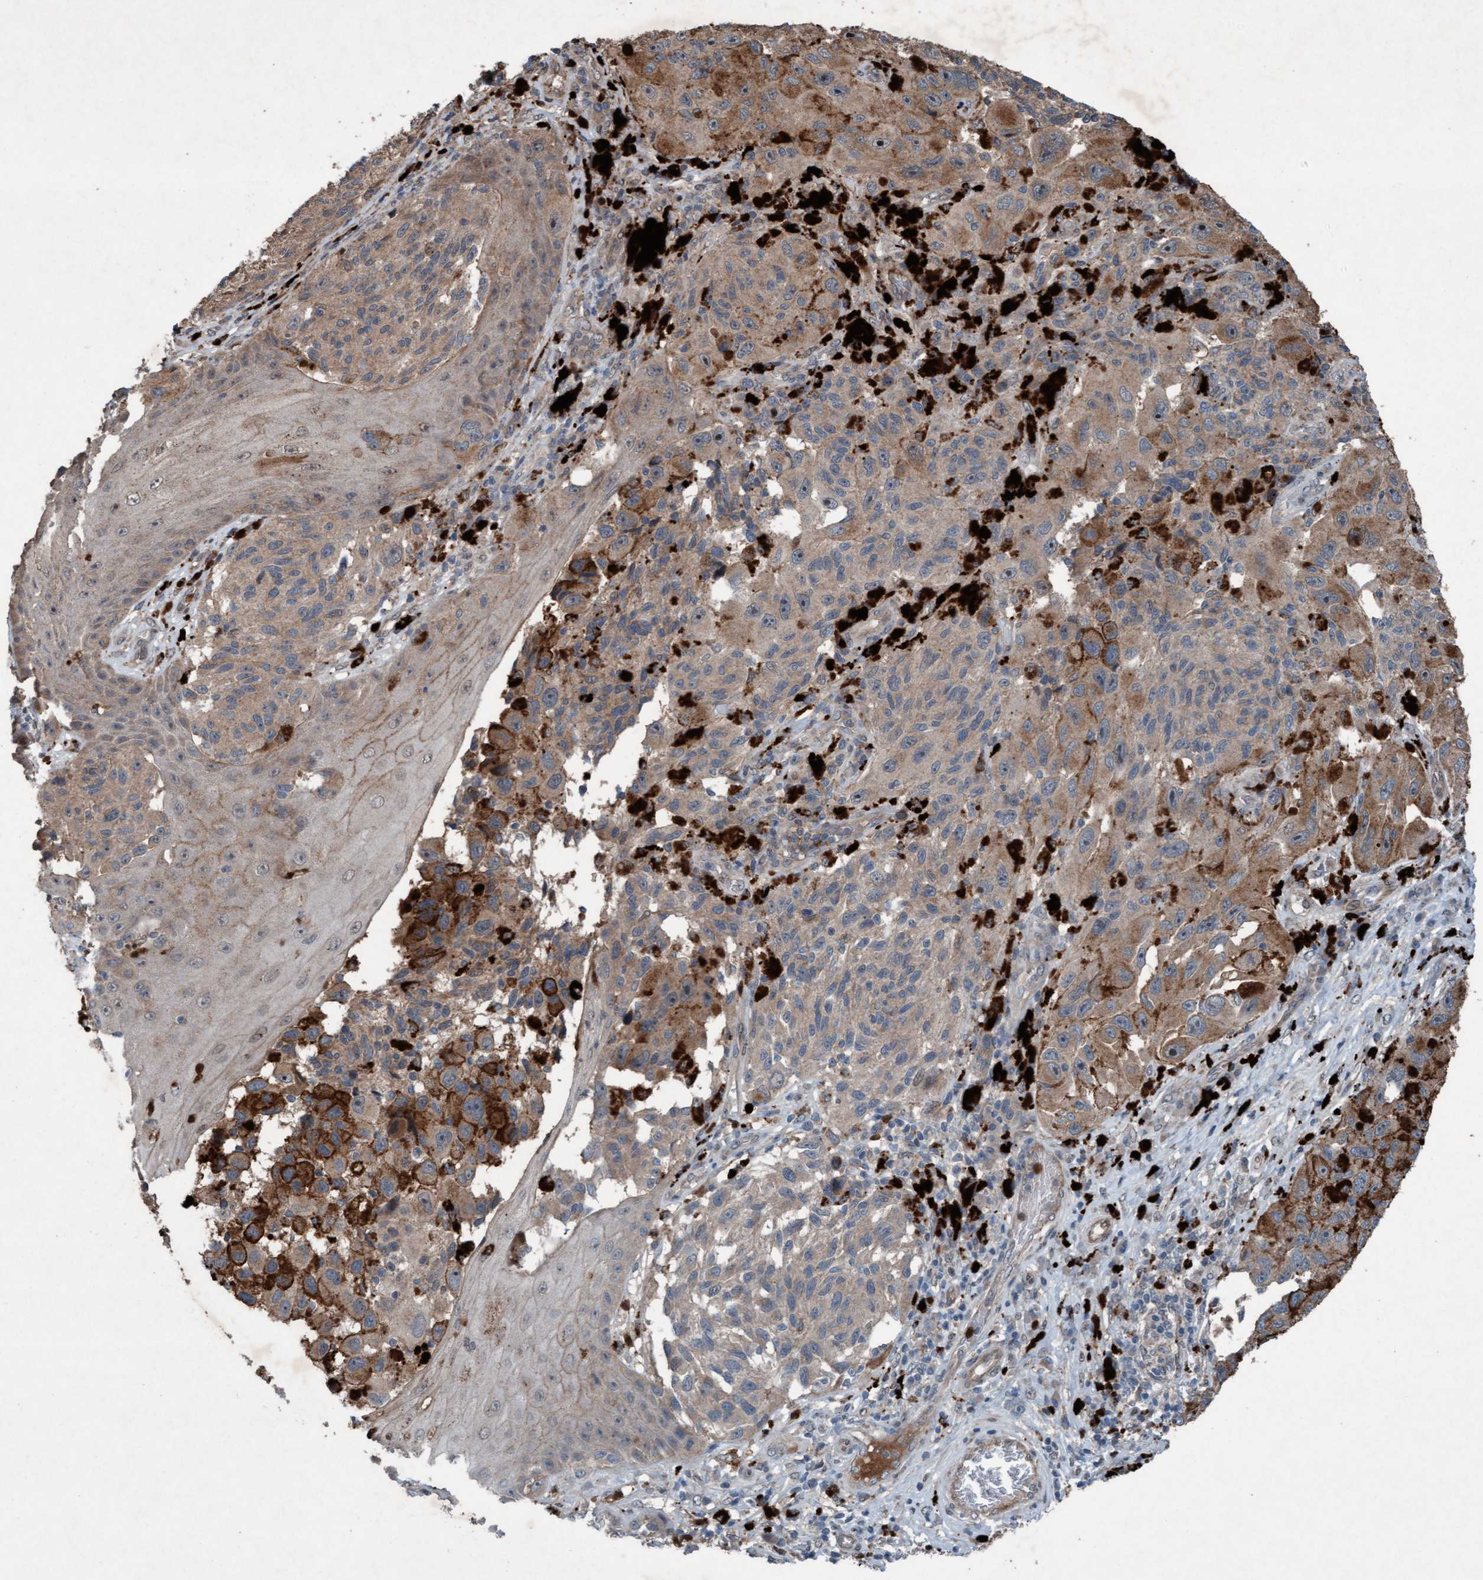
{"staining": {"intensity": "weak", "quantity": "25%-75%", "location": "cytoplasmic/membranous"}, "tissue": "melanoma", "cell_type": "Tumor cells", "image_type": "cancer", "snomed": [{"axis": "morphology", "description": "Malignant melanoma, NOS"}, {"axis": "topography", "description": "Skin"}], "caption": "Immunohistochemistry of melanoma exhibits low levels of weak cytoplasmic/membranous expression in about 25%-75% of tumor cells.", "gene": "PLXNB2", "patient": {"sex": "female", "age": 73}}